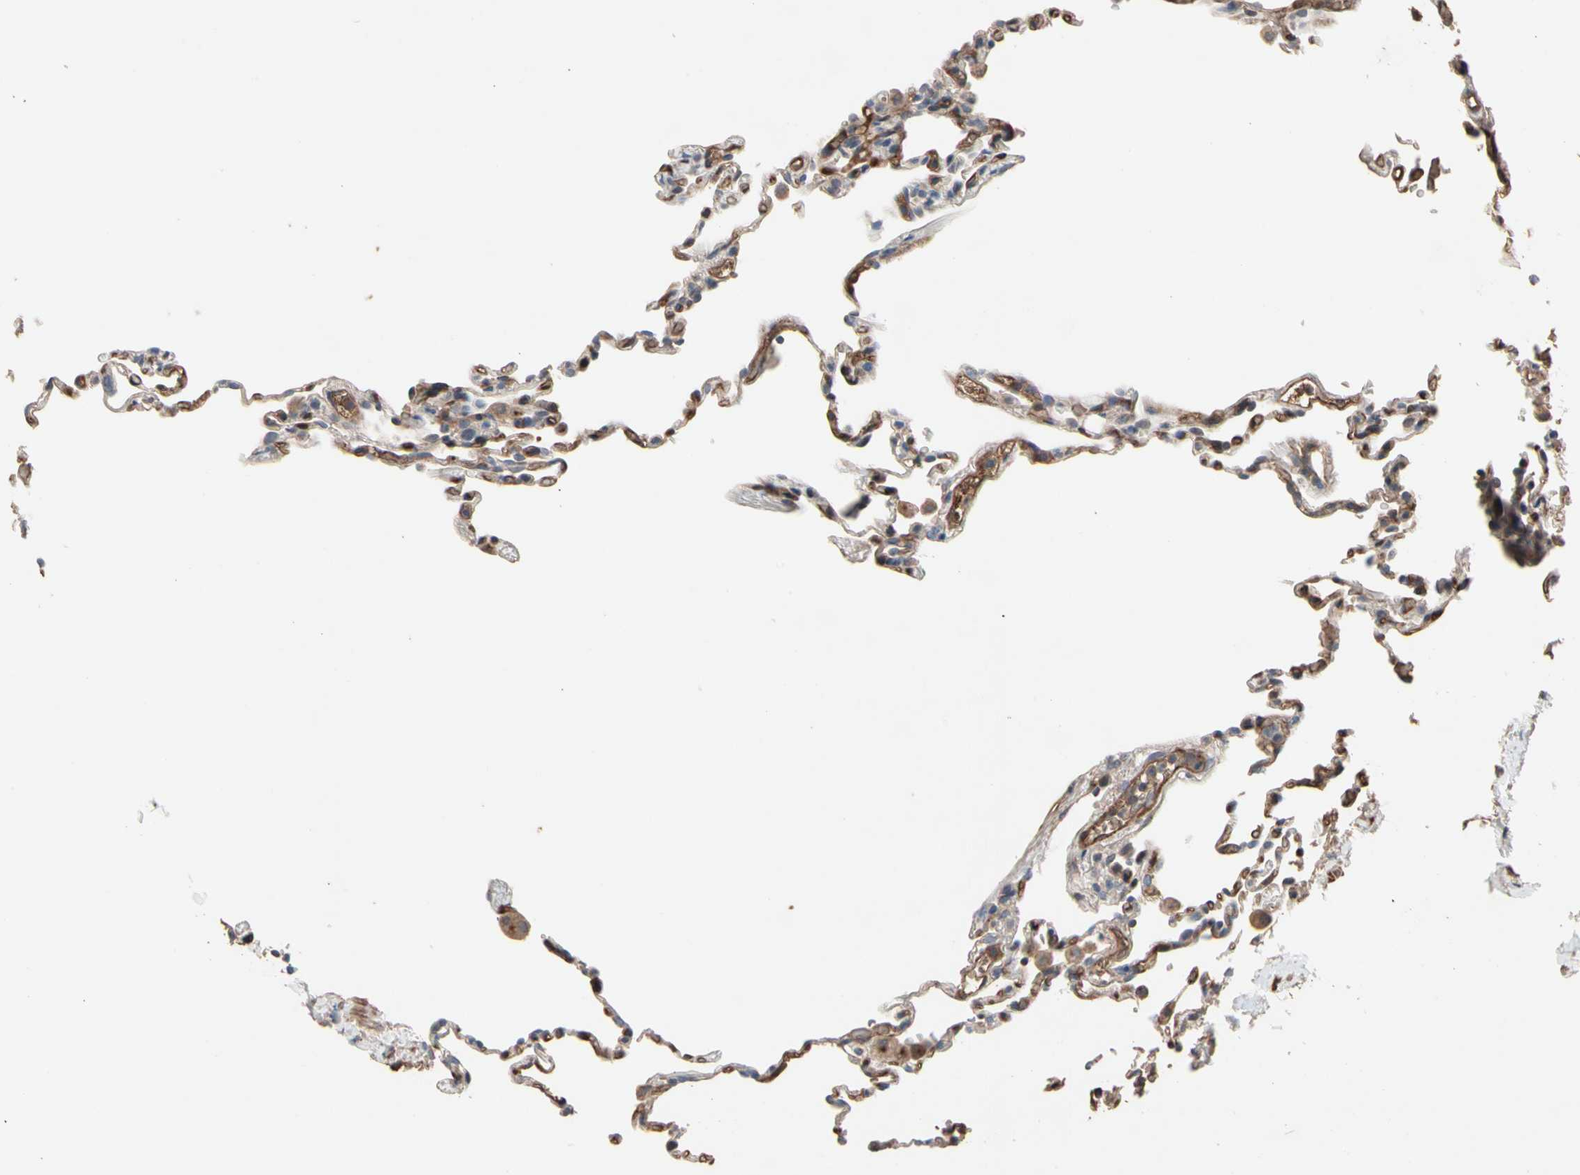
{"staining": {"intensity": "moderate", "quantity": "<25%", "location": "cytoplasmic/membranous"}, "tissue": "lung", "cell_type": "Alveolar cells", "image_type": "normal", "snomed": [{"axis": "morphology", "description": "Normal tissue, NOS"}, {"axis": "topography", "description": "Lung"}], "caption": "Immunohistochemistry (IHC) micrograph of benign lung stained for a protein (brown), which reveals low levels of moderate cytoplasmic/membranous staining in about <25% of alveolar cells.", "gene": "GCK", "patient": {"sex": "male", "age": 59}}